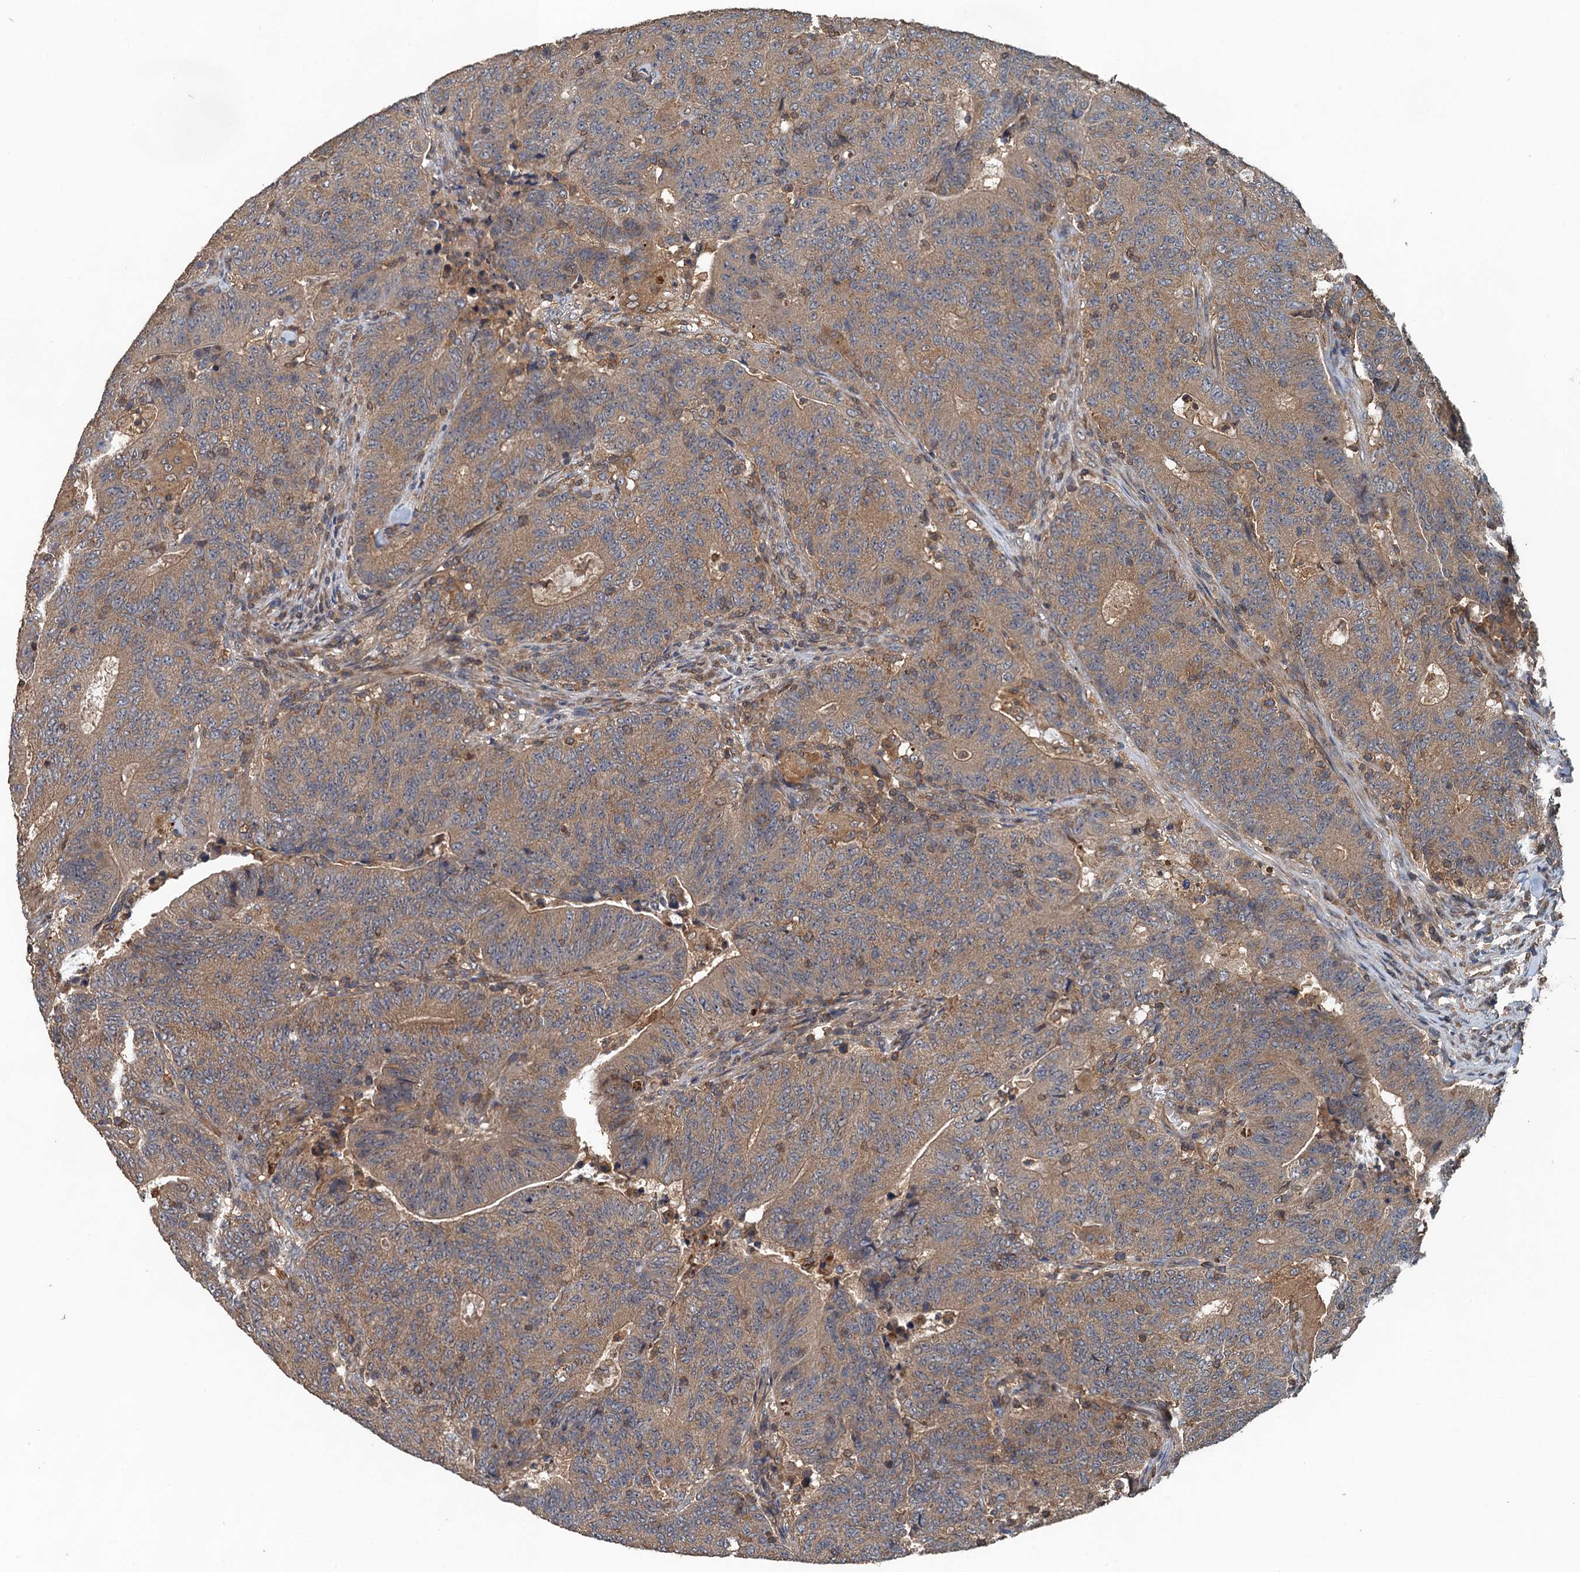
{"staining": {"intensity": "moderate", "quantity": ">75%", "location": "cytoplasmic/membranous"}, "tissue": "colorectal cancer", "cell_type": "Tumor cells", "image_type": "cancer", "snomed": [{"axis": "morphology", "description": "Adenocarcinoma, NOS"}, {"axis": "topography", "description": "Colon"}], "caption": "Immunohistochemistry (DAB (3,3'-diaminobenzidine)) staining of human colorectal adenocarcinoma exhibits moderate cytoplasmic/membranous protein staining in about >75% of tumor cells. The protein of interest is shown in brown color, while the nuclei are stained blue.", "gene": "BORCS5", "patient": {"sex": "female", "age": 75}}